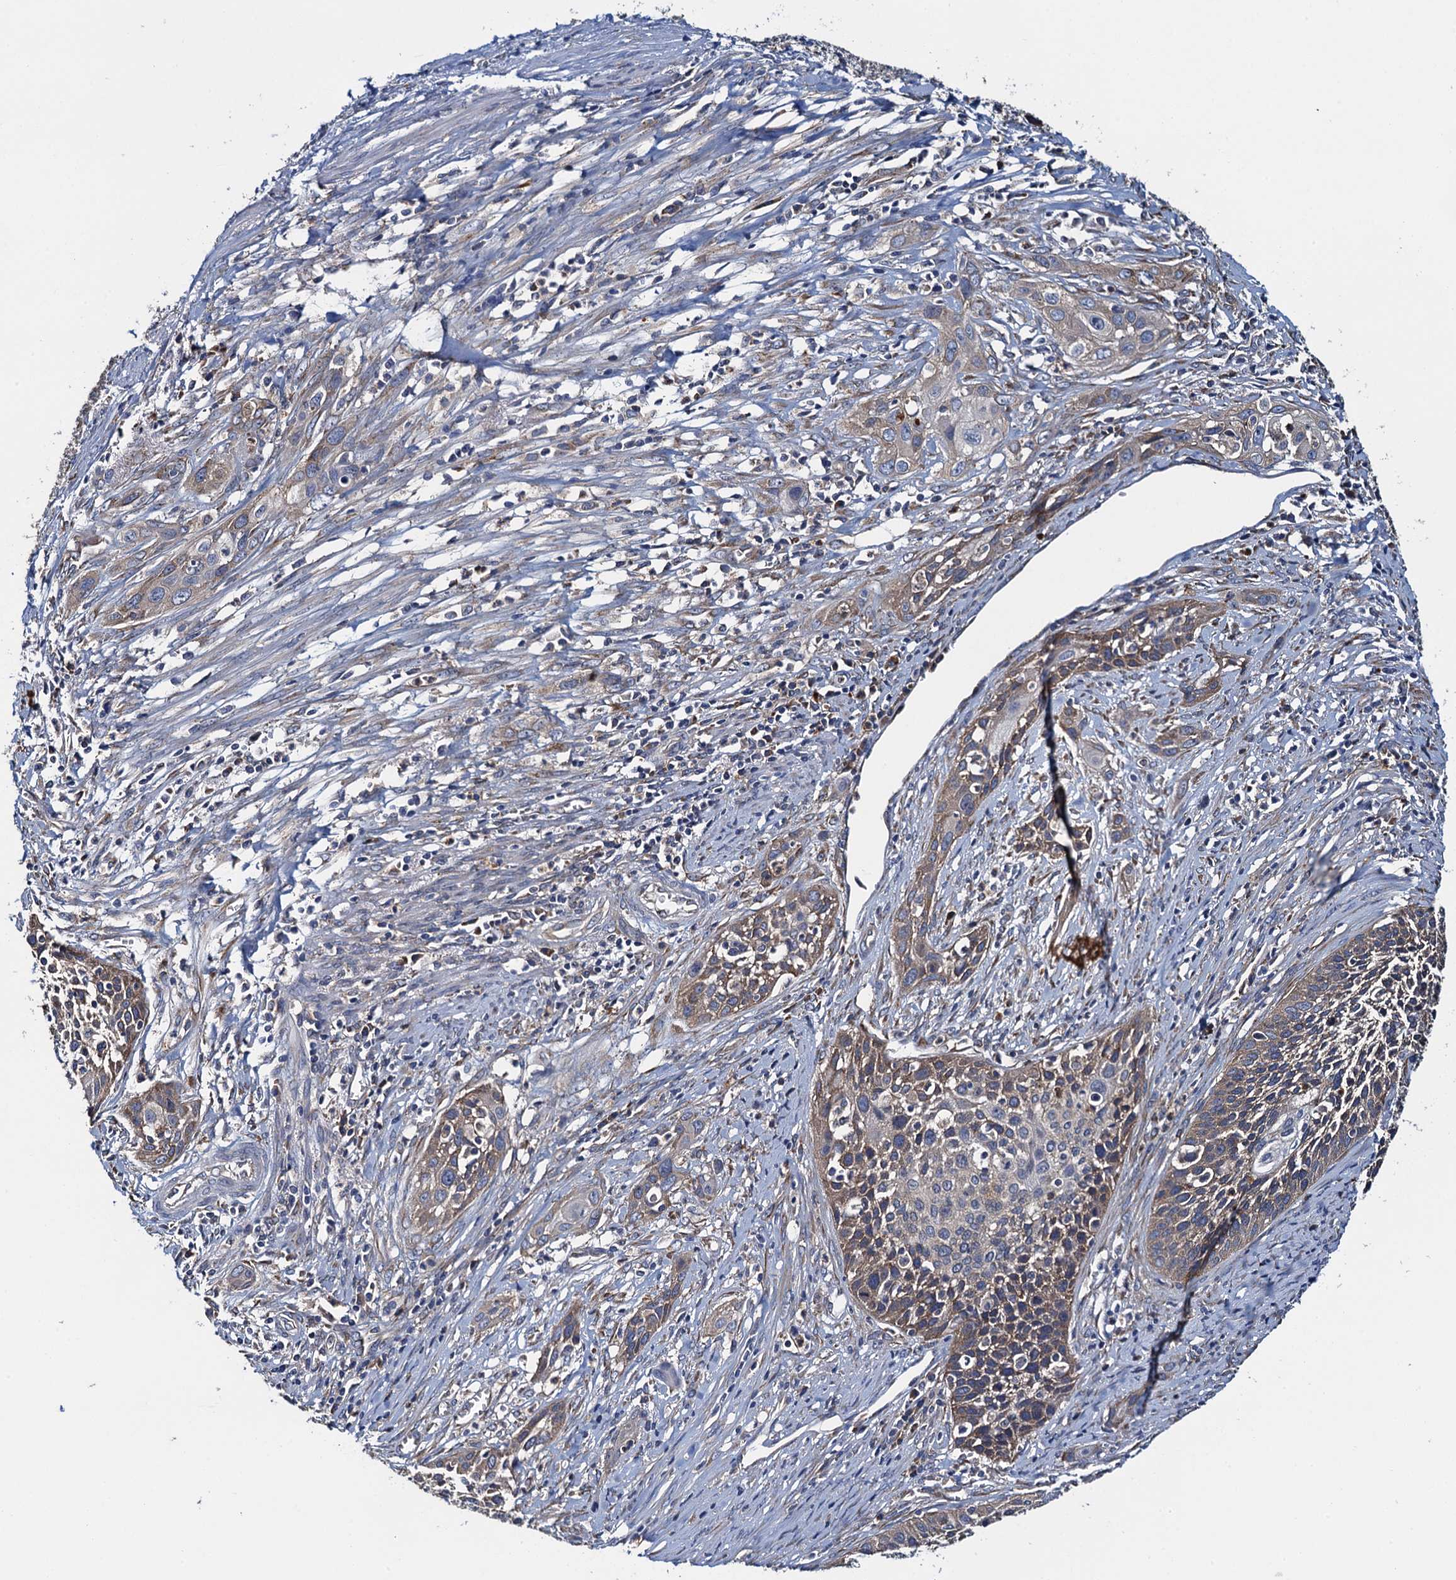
{"staining": {"intensity": "weak", "quantity": "25%-75%", "location": "cytoplasmic/membranous"}, "tissue": "cervical cancer", "cell_type": "Tumor cells", "image_type": "cancer", "snomed": [{"axis": "morphology", "description": "Squamous cell carcinoma, NOS"}, {"axis": "topography", "description": "Cervix"}], "caption": "Immunohistochemistry (DAB) staining of human cervical cancer demonstrates weak cytoplasmic/membranous protein expression in about 25%-75% of tumor cells.", "gene": "ADCY9", "patient": {"sex": "female", "age": 34}}